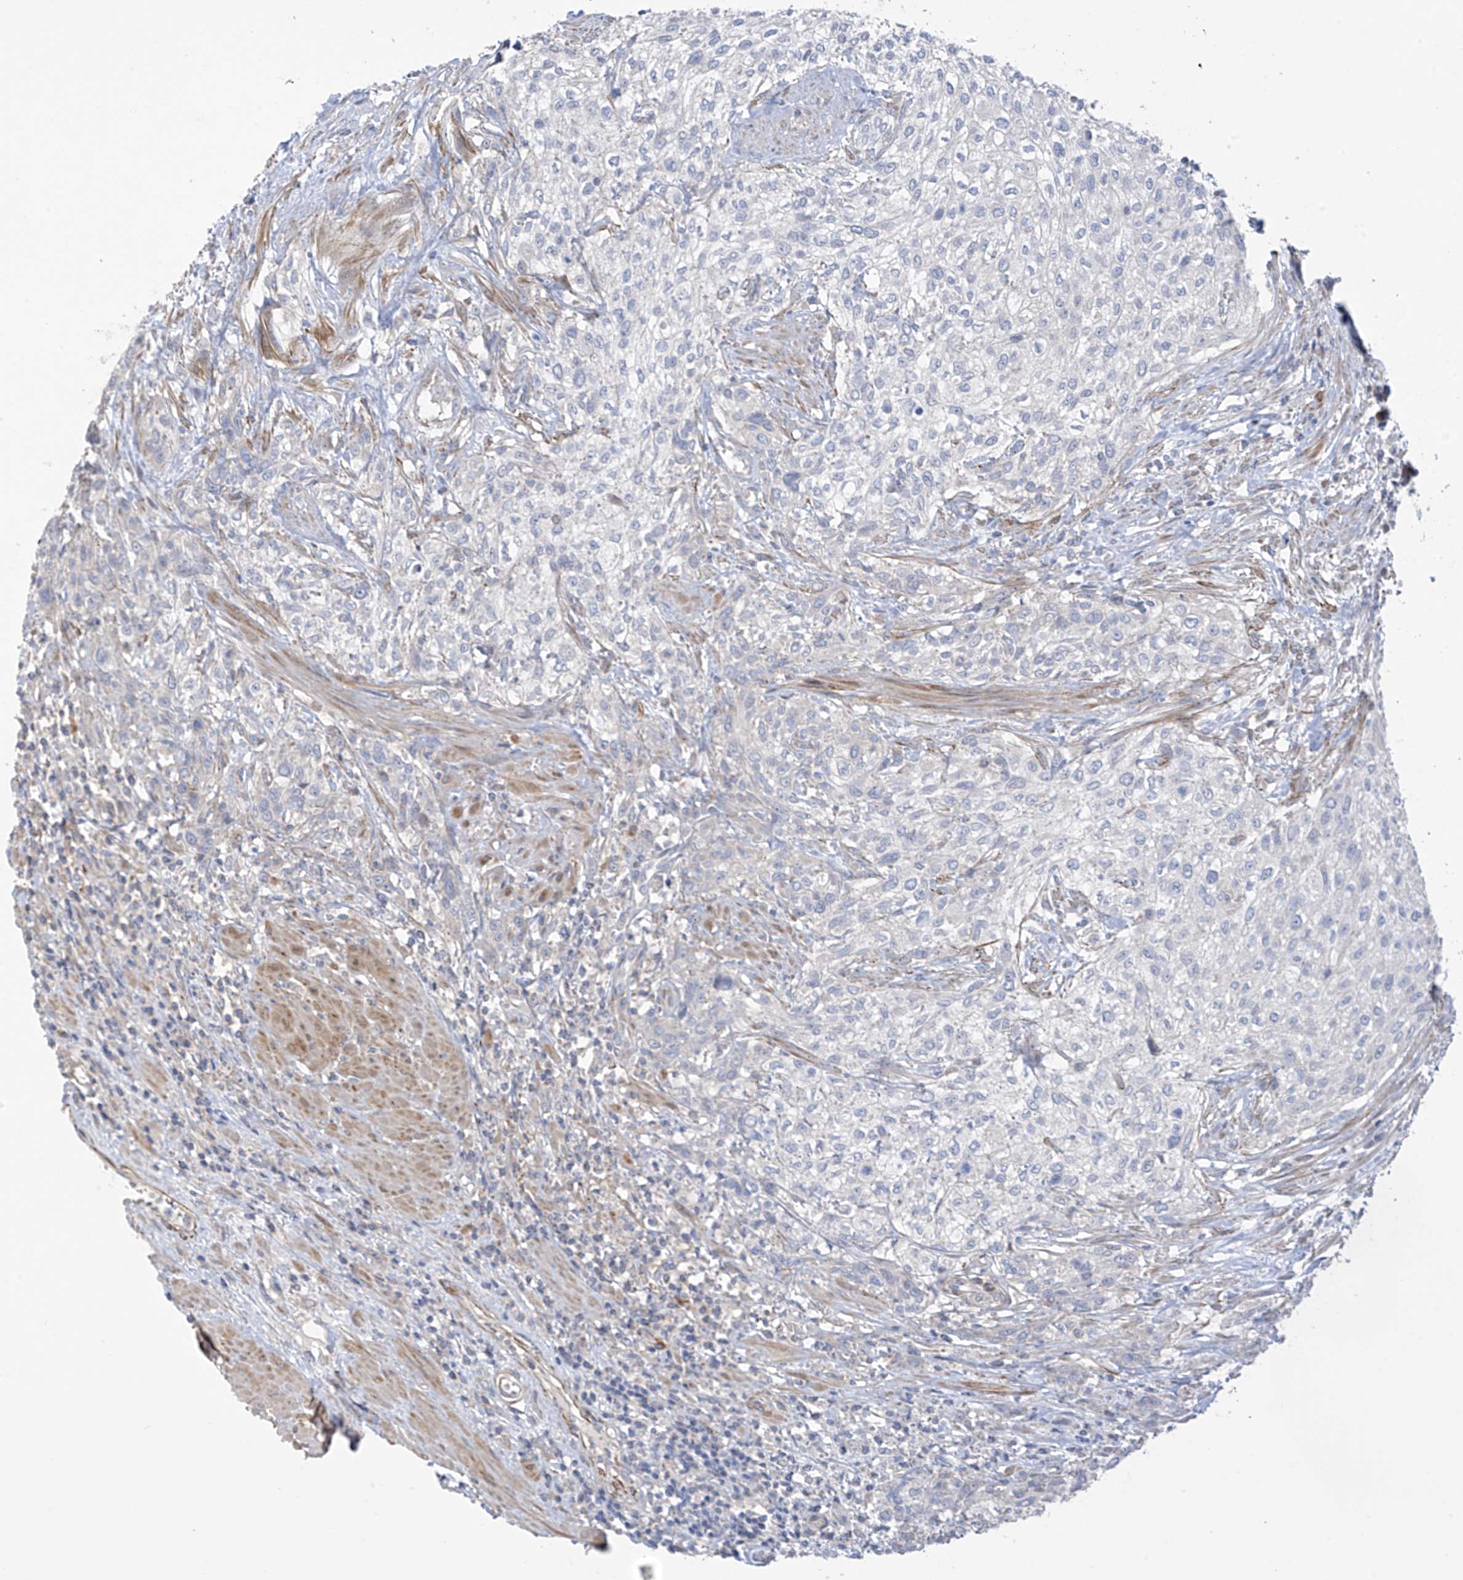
{"staining": {"intensity": "negative", "quantity": "none", "location": "none"}, "tissue": "urothelial cancer", "cell_type": "Tumor cells", "image_type": "cancer", "snomed": [{"axis": "morphology", "description": "Urothelial carcinoma, High grade"}, {"axis": "topography", "description": "Urinary bladder"}], "caption": "Tumor cells show no significant positivity in urothelial cancer.", "gene": "ZNF641", "patient": {"sex": "male", "age": 35}}